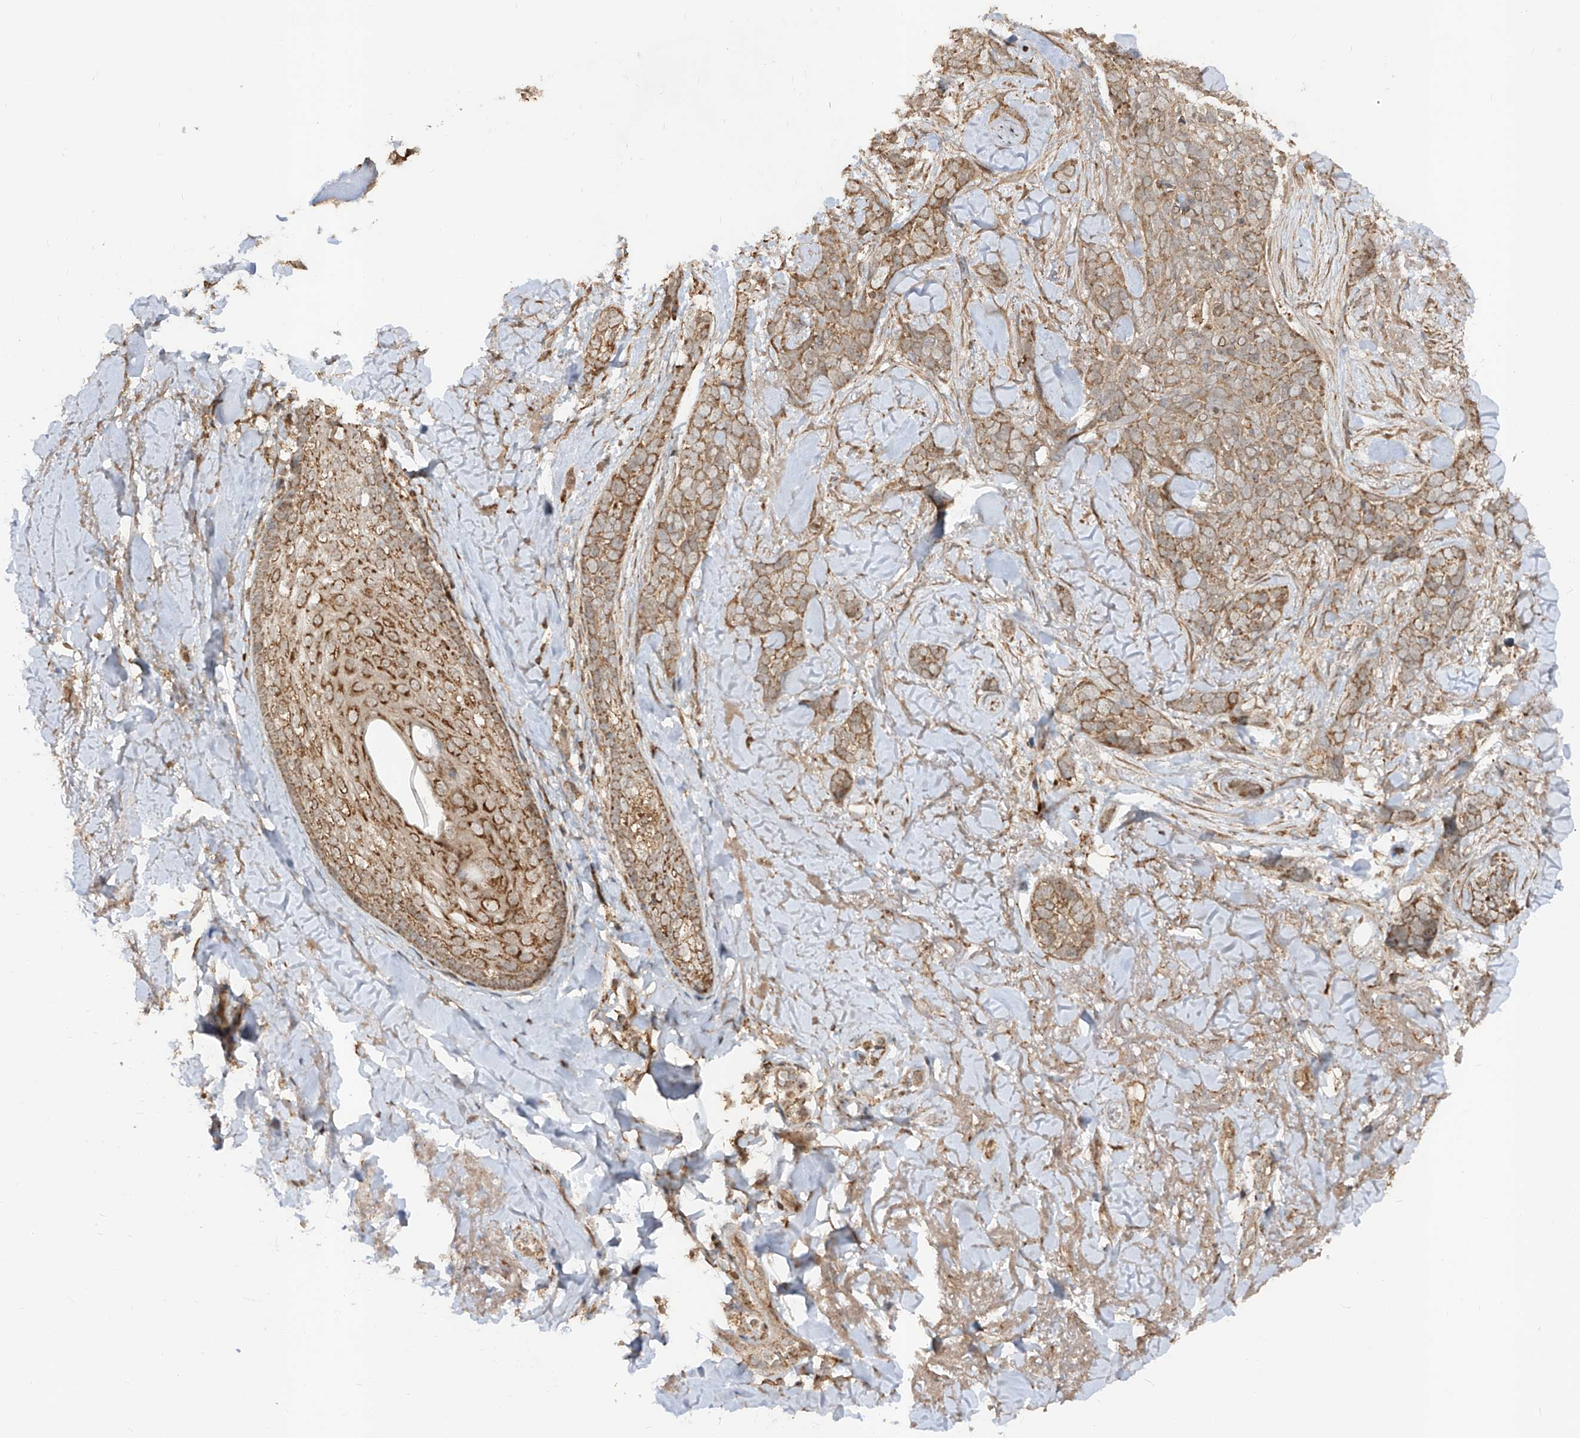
{"staining": {"intensity": "moderate", "quantity": ">75%", "location": "cytoplasmic/membranous"}, "tissue": "skin cancer", "cell_type": "Tumor cells", "image_type": "cancer", "snomed": [{"axis": "morphology", "description": "Basal cell carcinoma"}, {"axis": "topography", "description": "Skin"}], "caption": "DAB (3,3'-diaminobenzidine) immunohistochemical staining of human skin basal cell carcinoma demonstrates moderate cytoplasmic/membranous protein expression in about >75% of tumor cells. (DAB (3,3'-diaminobenzidine) IHC, brown staining for protein, blue staining for nuclei).", "gene": "AIM2", "patient": {"sex": "female", "age": 82}}